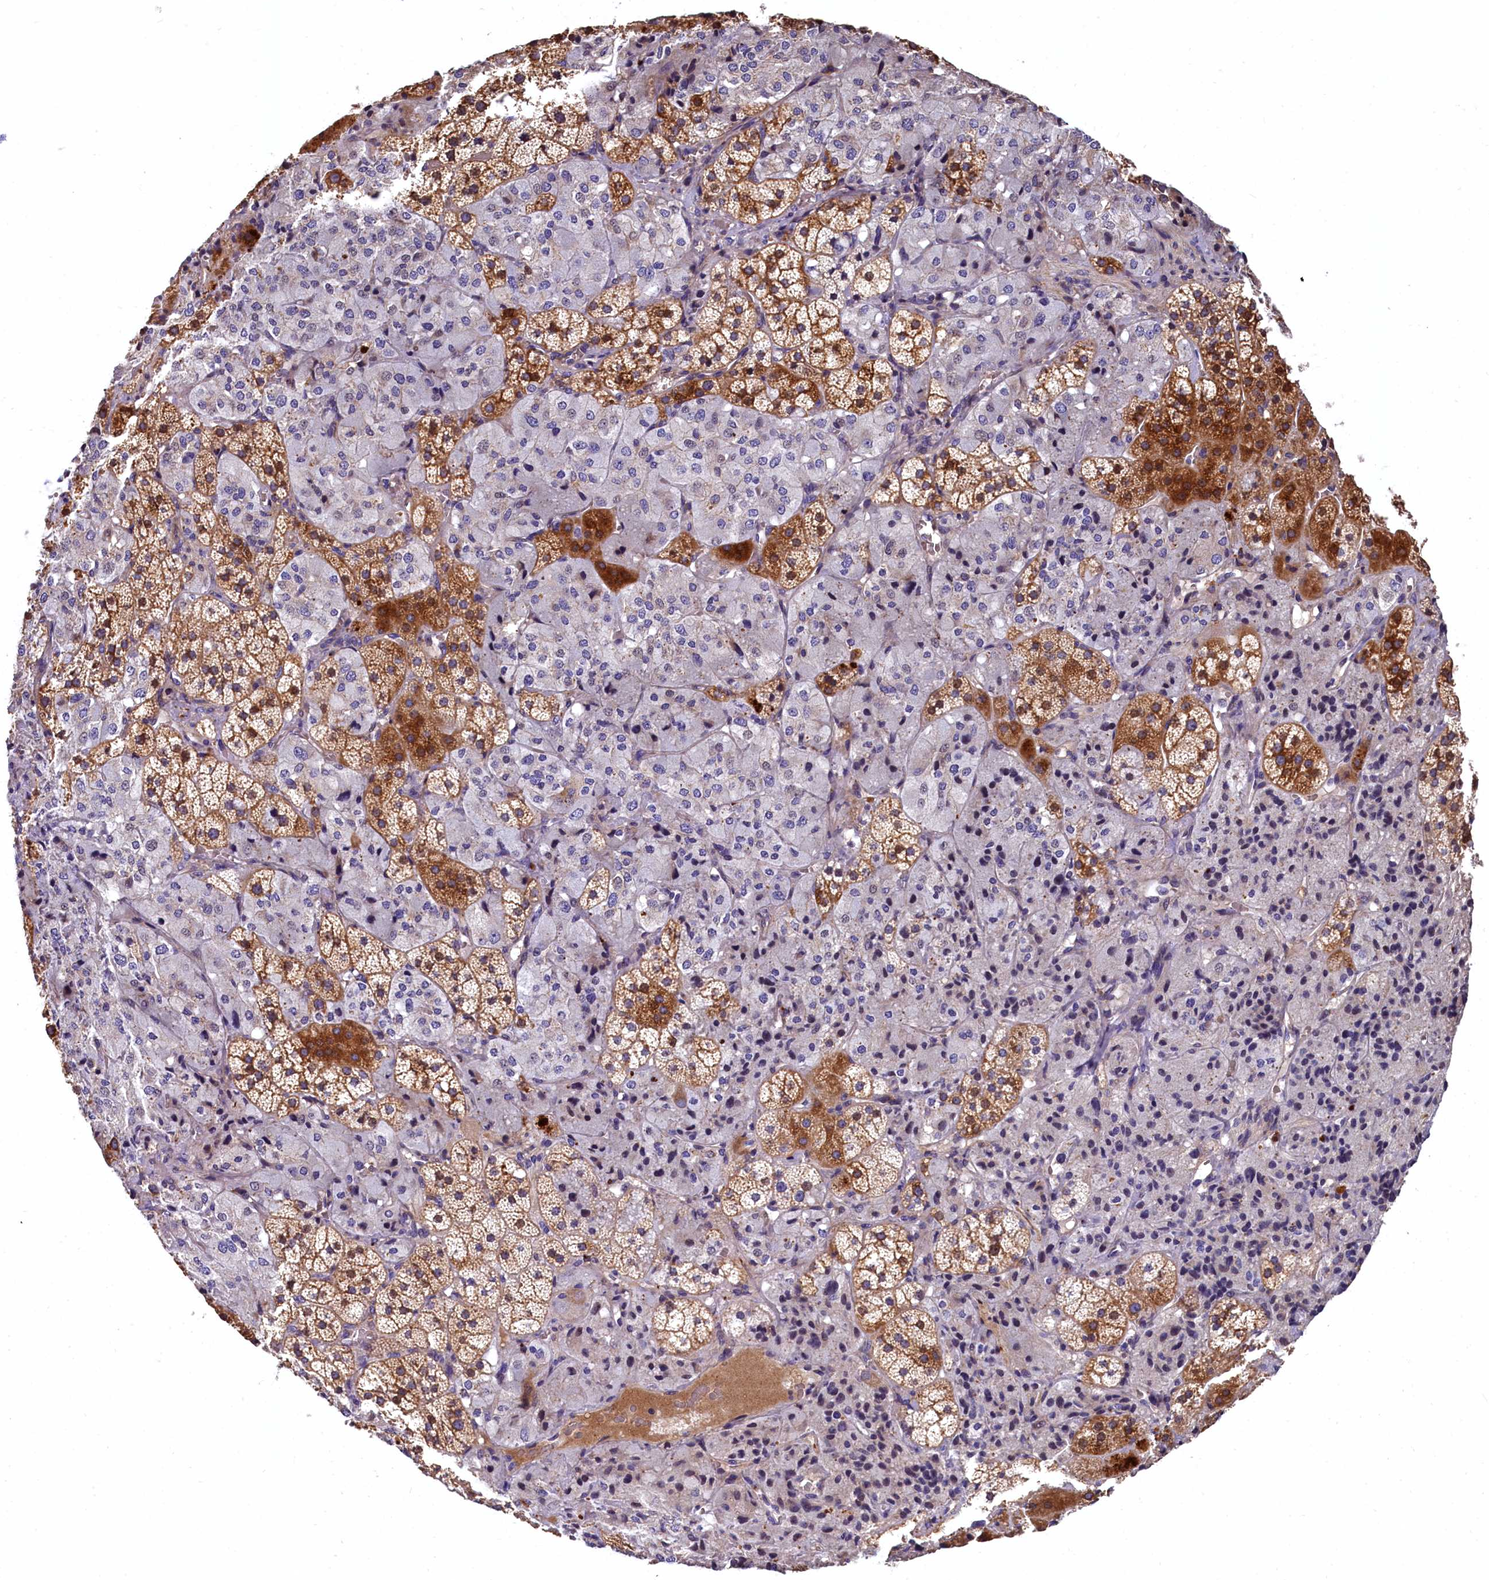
{"staining": {"intensity": "moderate", "quantity": "25%-75%", "location": "cytoplasmic/membranous"}, "tissue": "adrenal gland", "cell_type": "Glandular cells", "image_type": "normal", "snomed": [{"axis": "morphology", "description": "Normal tissue, NOS"}, {"axis": "topography", "description": "Adrenal gland"}], "caption": "Brown immunohistochemical staining in unremarkable human adrenal gland reveals moderate cytoplasmic/membranous positivity in about 25%-75% of glandular cells.", "gene": "EPS8L2", "patient": {"sex": "female", "age": 44}}